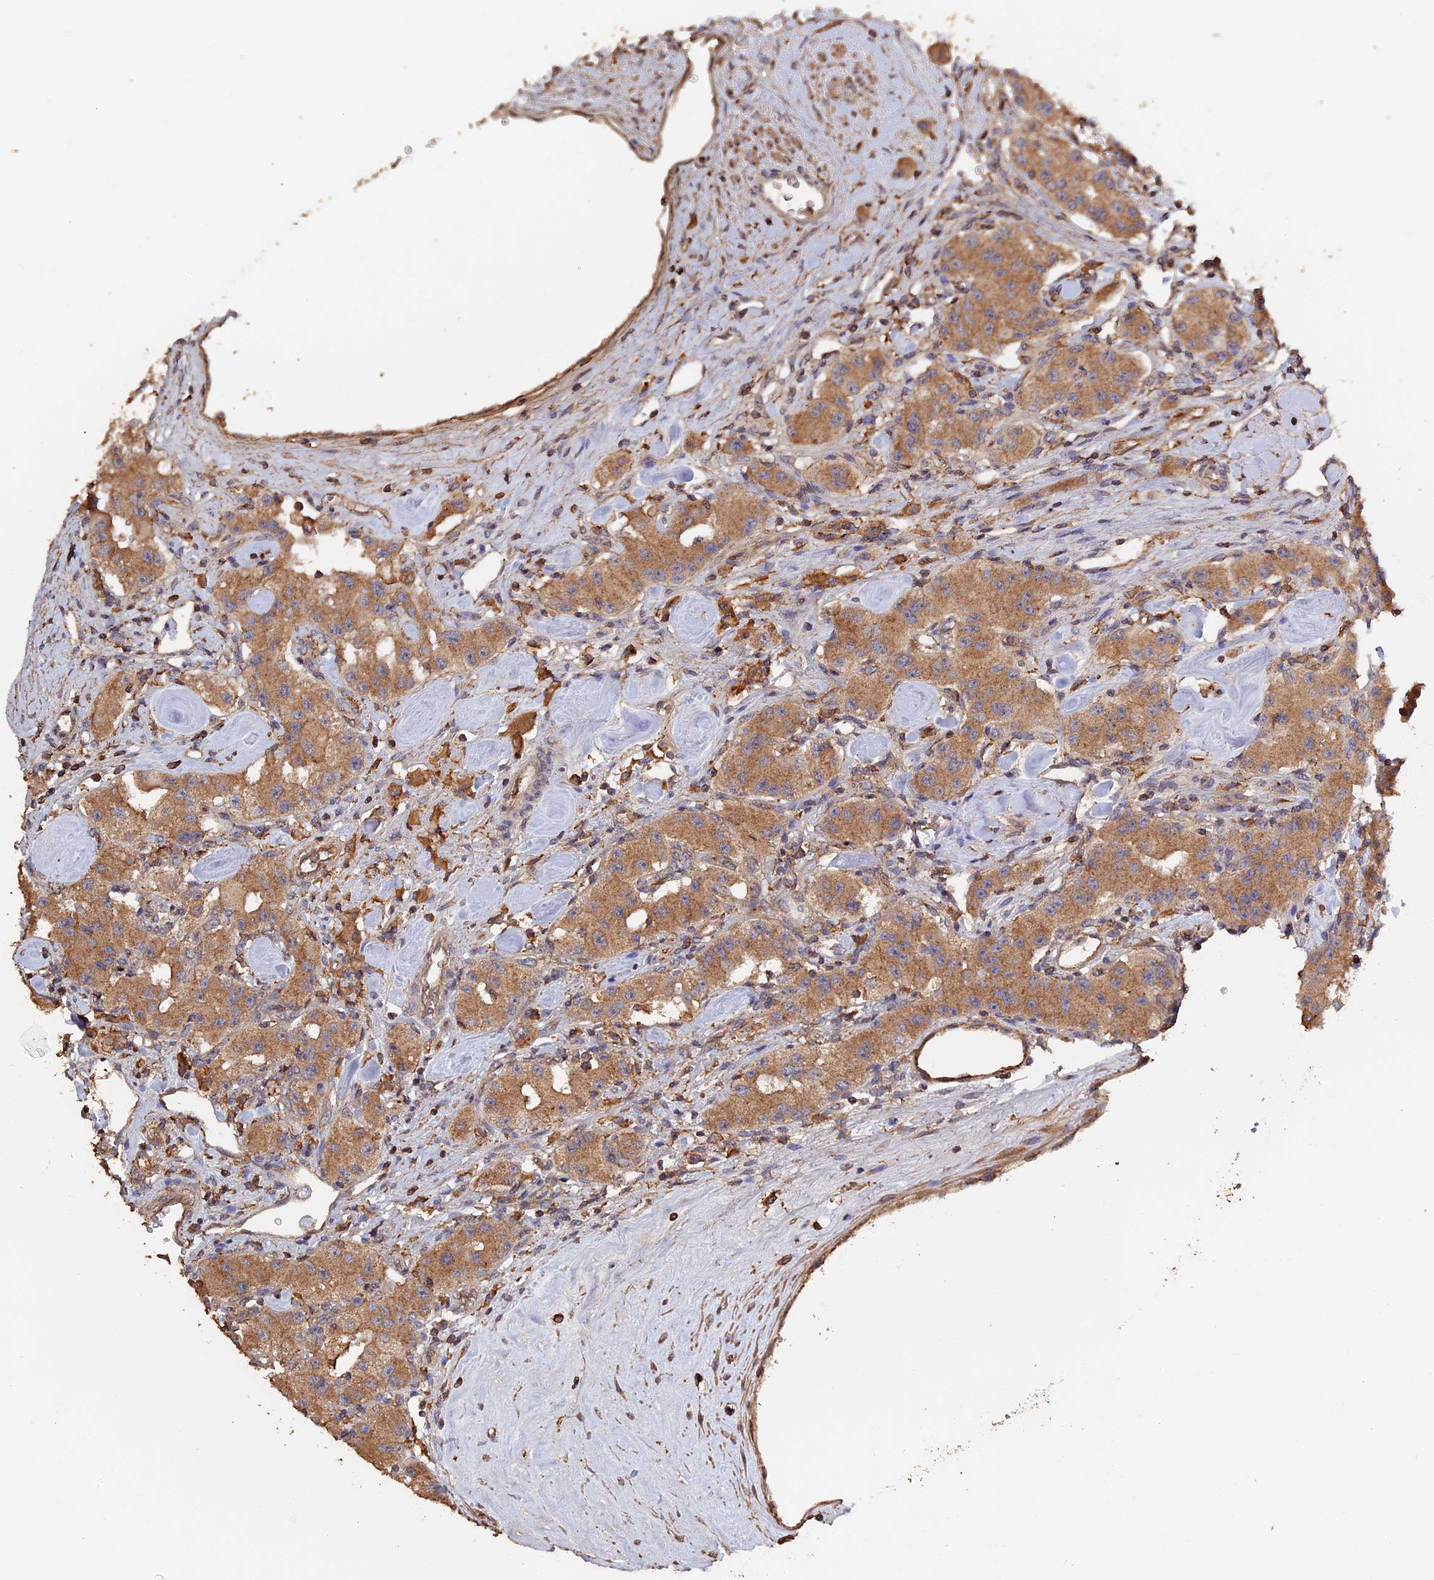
{"staining": {"intensity": "moderate", "quantity": ">75%", "location": "cytoplasmic/membranous"}, "tissue": "carcinoid", "cell_type": "Tumor cells", "image_type": "cancer", "snomed": [{"axis": "morphology", "description": "Carcinoid, malignant, NOS"}, {"axis": "topography", "description": "Pancreas"}], "caption": "High-magnification brightfield microscopy of carcinoid stained with DAB (brown) and counterstained with hematoxylin (blue). tumor cells exhibit moderate cytoplasmic/membranous expression is present in approximately>75% of cells. Nuclei are stained in blue.", "gene": "PIGQ", "patient": {"sex": "male", "age": 41}}